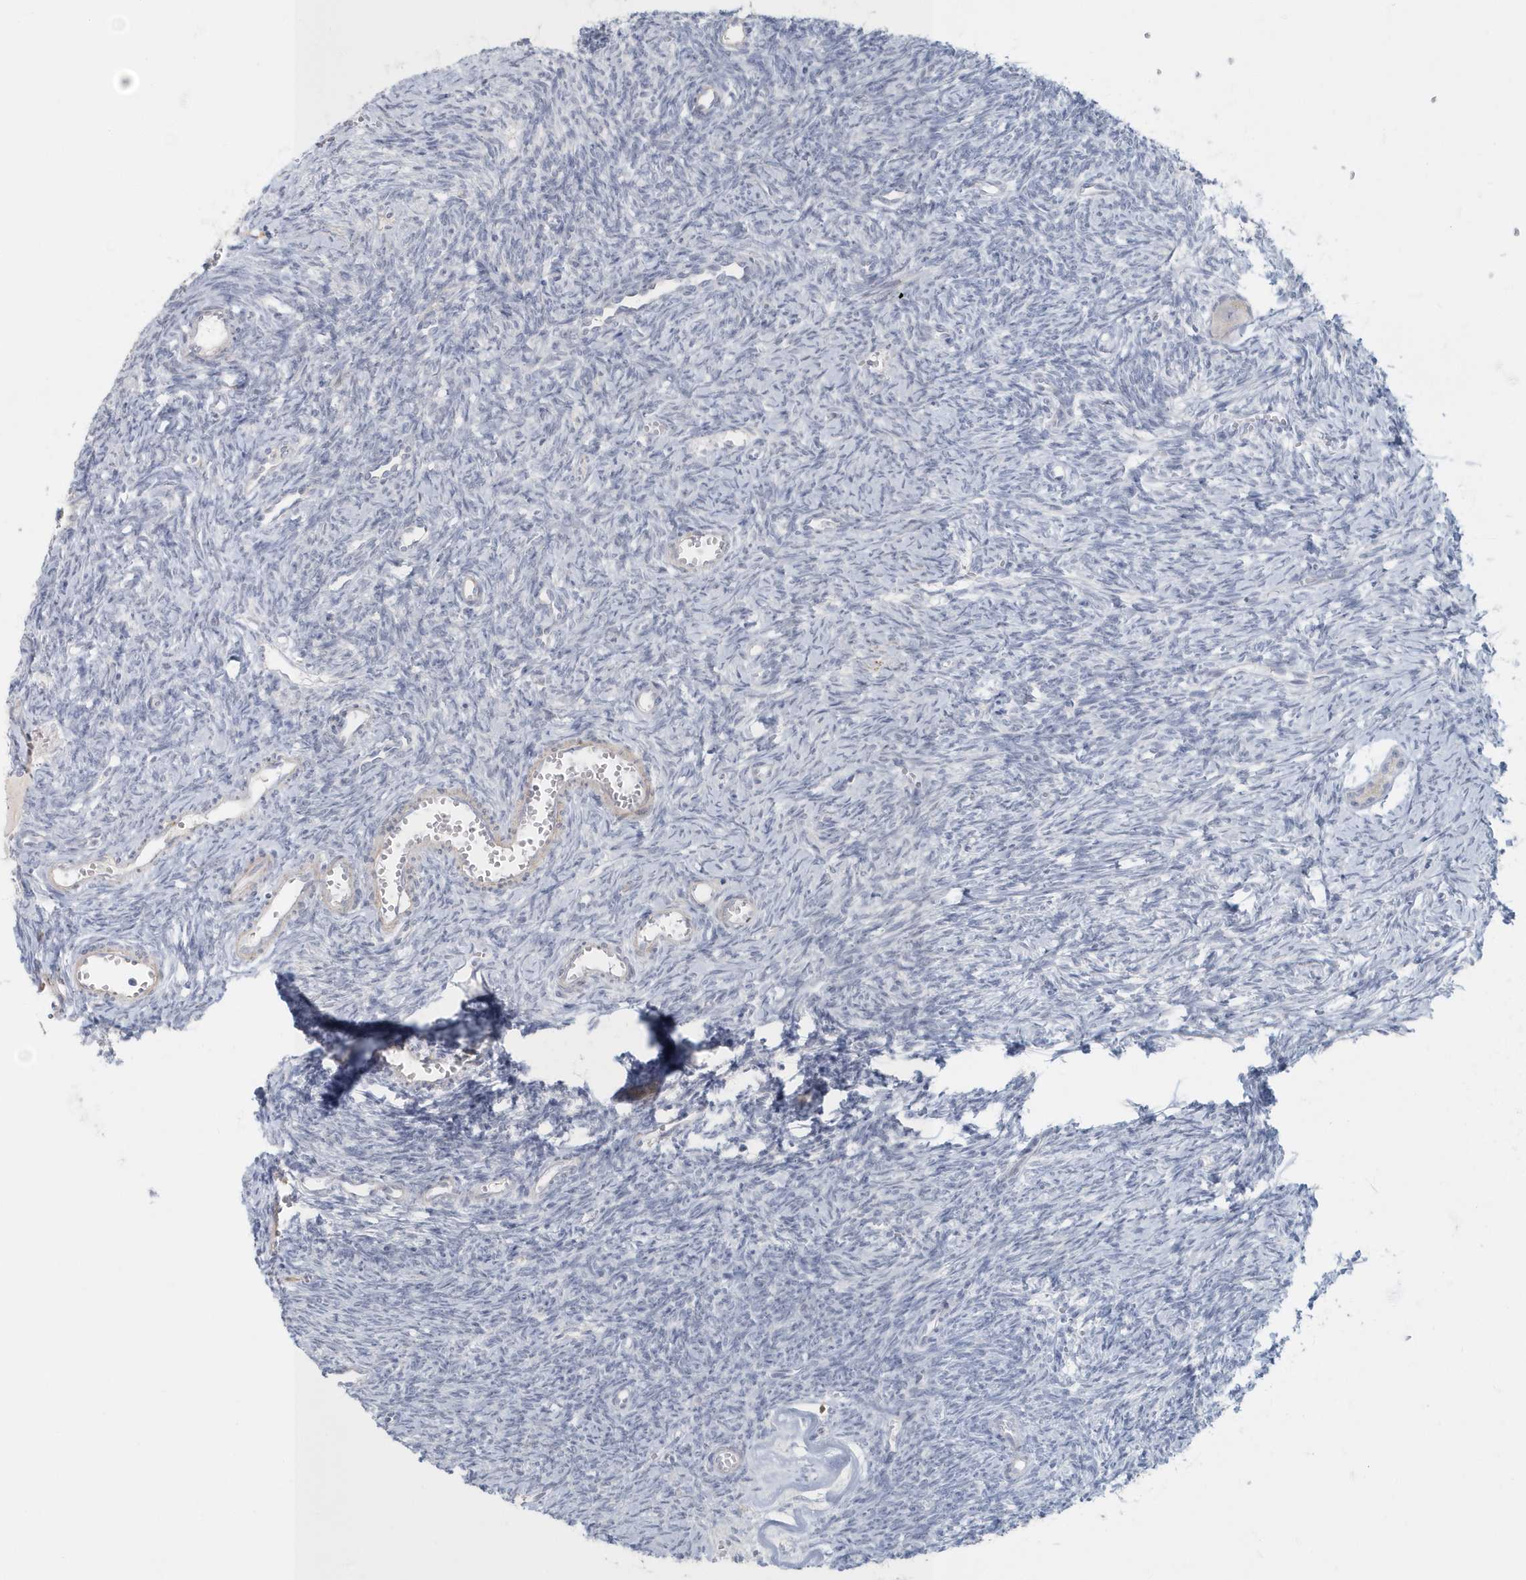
{"staining": {"intensity": "negative", "quantity": "none", "location": "none"}, "tissue": "ovary", "cell_type": "Follicle cells", "image_type": "normal", "snomed": [{"axis": "morphology", "description": "Normal tissue, NOS"}, {"axis": "topography", "description": "Ovary"}], "caption": "Immunohistochemistry of benign ovary shows no expression in follicle cells.", "gene": "MYOT", "patient": {"sex": "female", "age": 39}}